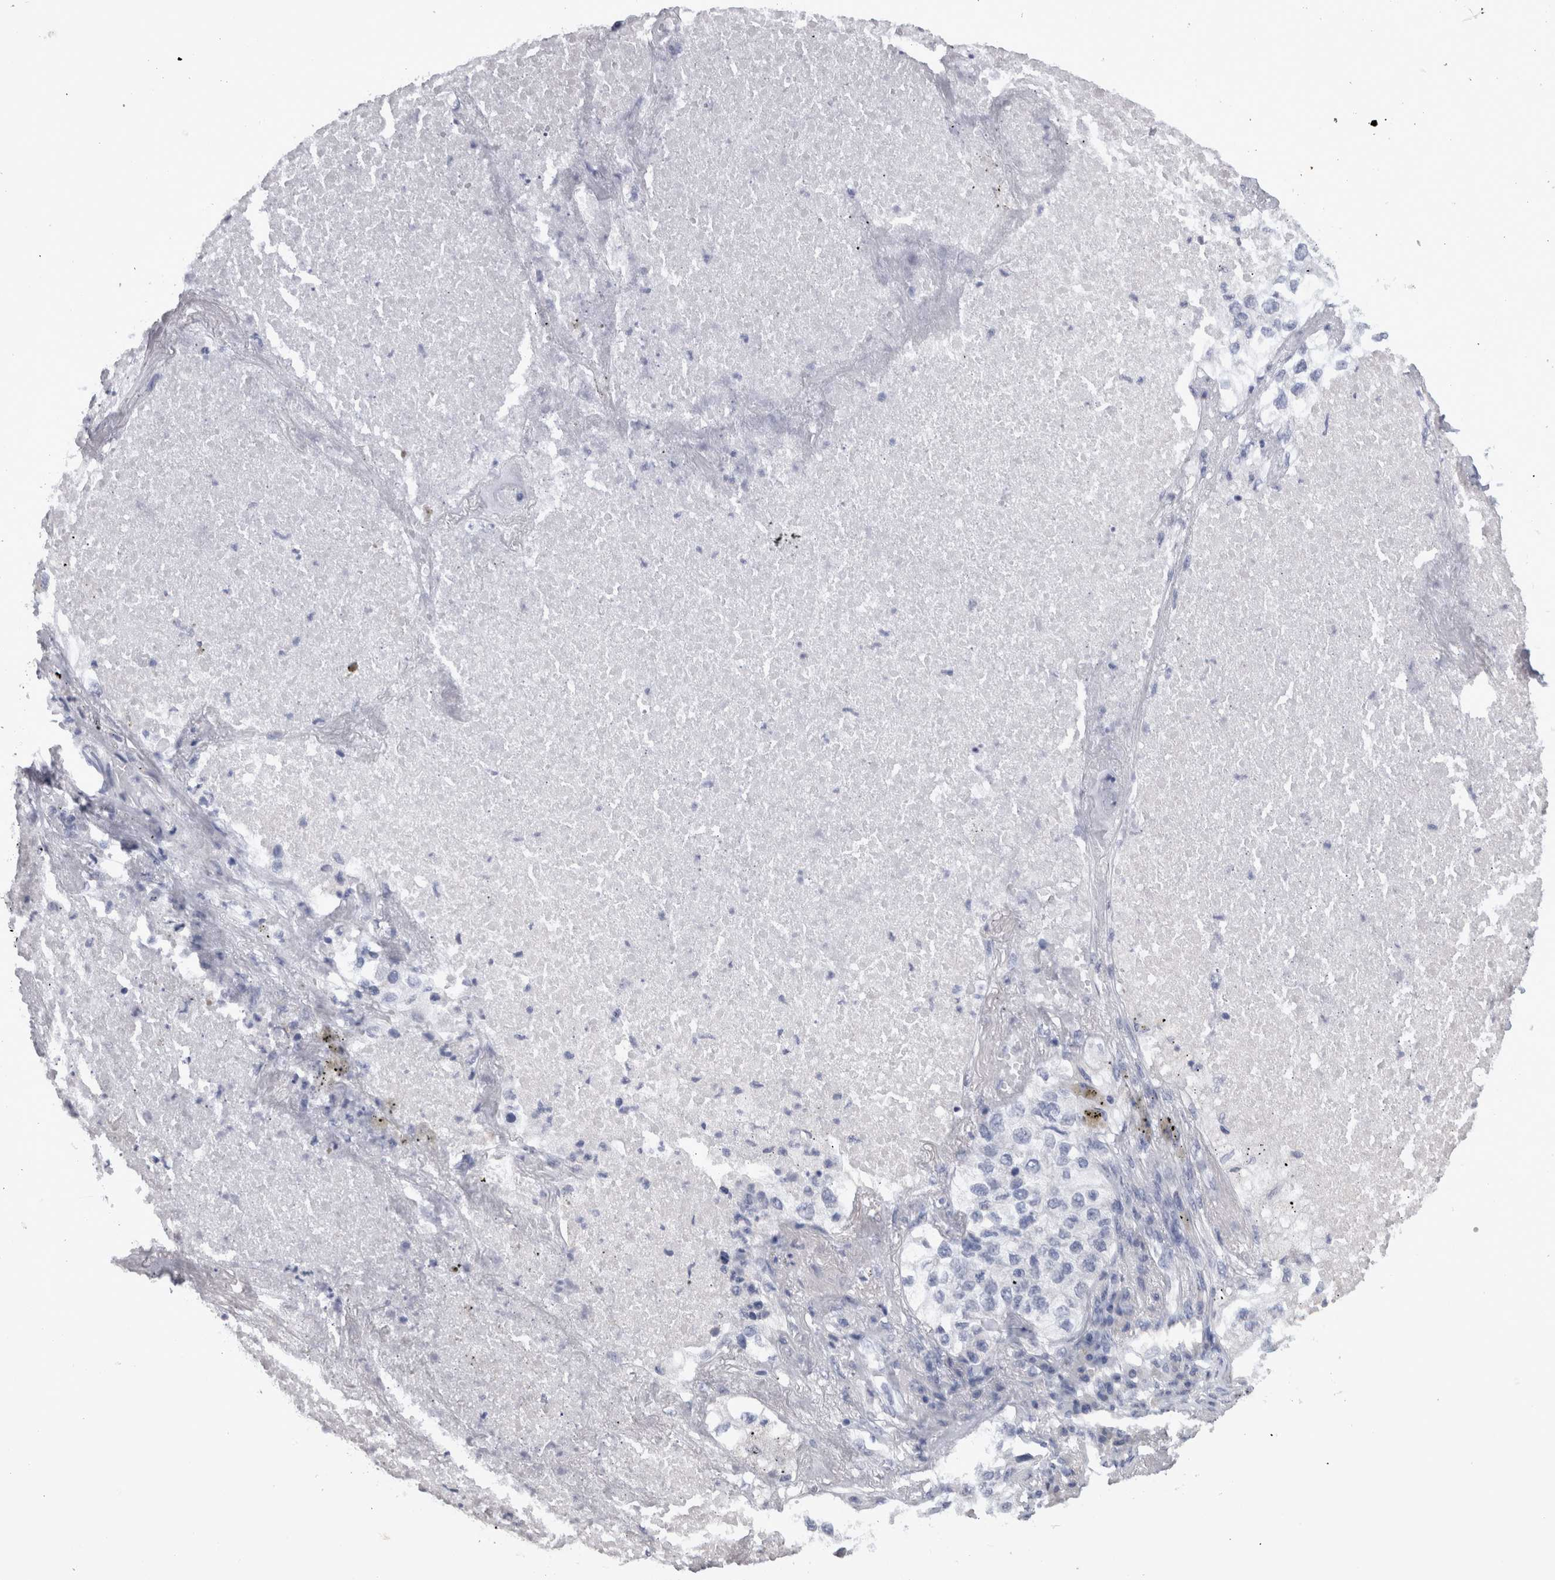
{"staining": {"intensity": "negative", "quantity": "none", "location": "none"}, "tissue": "lung cancer", "cell_type": "Tumor cells", "image_type": "cancer", "snomed": [{"axis": "morphology", "description": "Adenocarcinoma, NOS"}, {"axis": "topography", "description": "Lung"}], "caption": "Lung adenocarcinoma was stained to show a protein in brown. There is no significant expression in tumor cells.", "gene": "PAX5", "patient": {"sex": "male", "age": 63}}